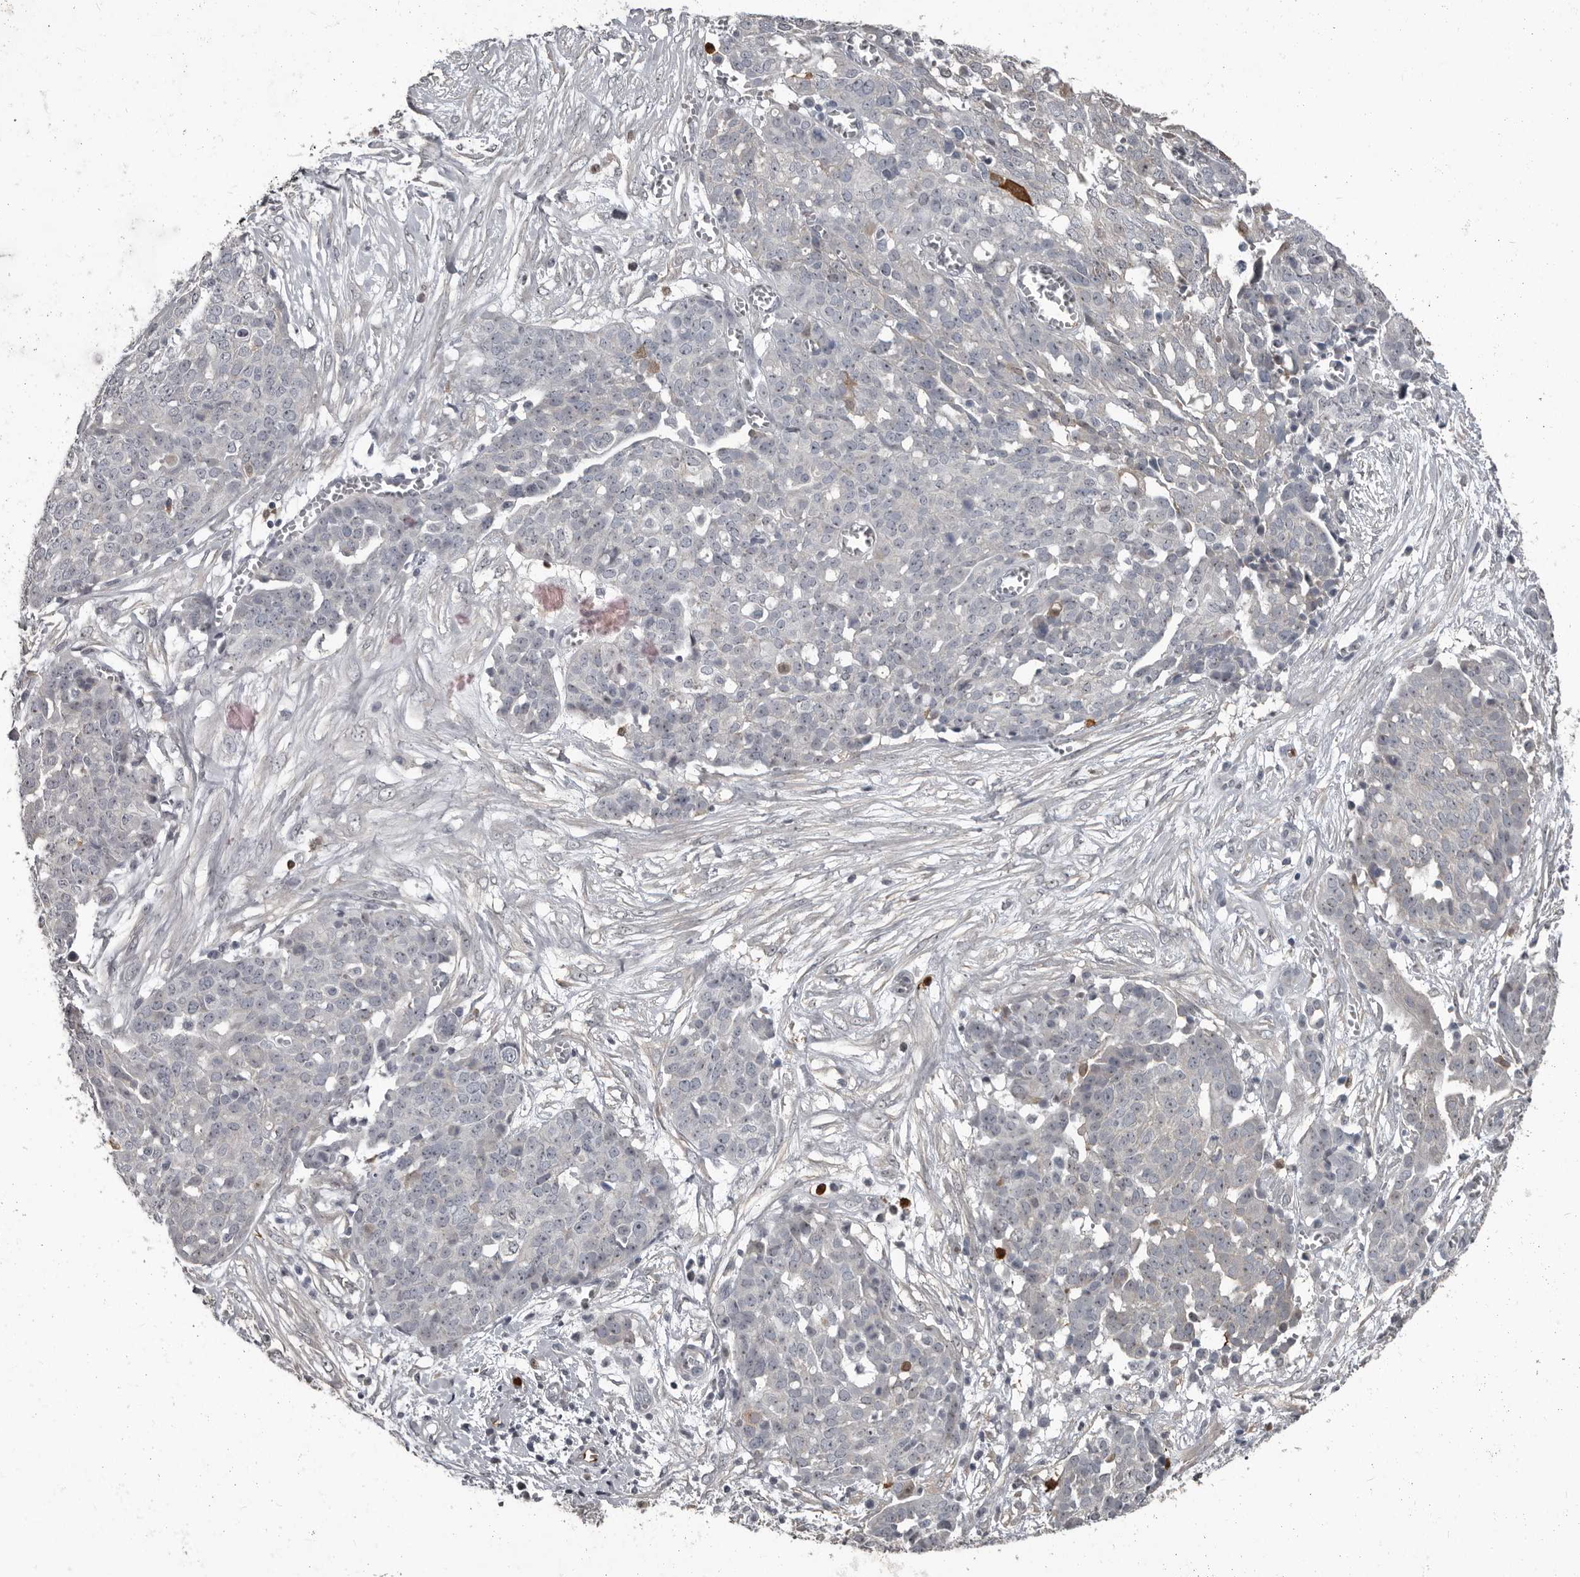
{"staining": {"intensity": "negative", "quantity": "none", "location": "none"}, "tissue": "ovarian cancer", "cell_type": "Tumor cells", "image_type": "cancer", "snomed": [{"axis": "morphology", "description": "Cystadenocarcinoma, serous, NOS"}, {"axis": "topography", "description": "Soft tissue"}, {"axis": "topography", "description": "Ovary"}], "caption": "This is an immunohistochemistry photomicrograph of ovarian serous cystadenocarcinoma. There is no positivity in tumor cells.", "gene": "GPR157", "patient": {"sex": "female", "age": 57}}